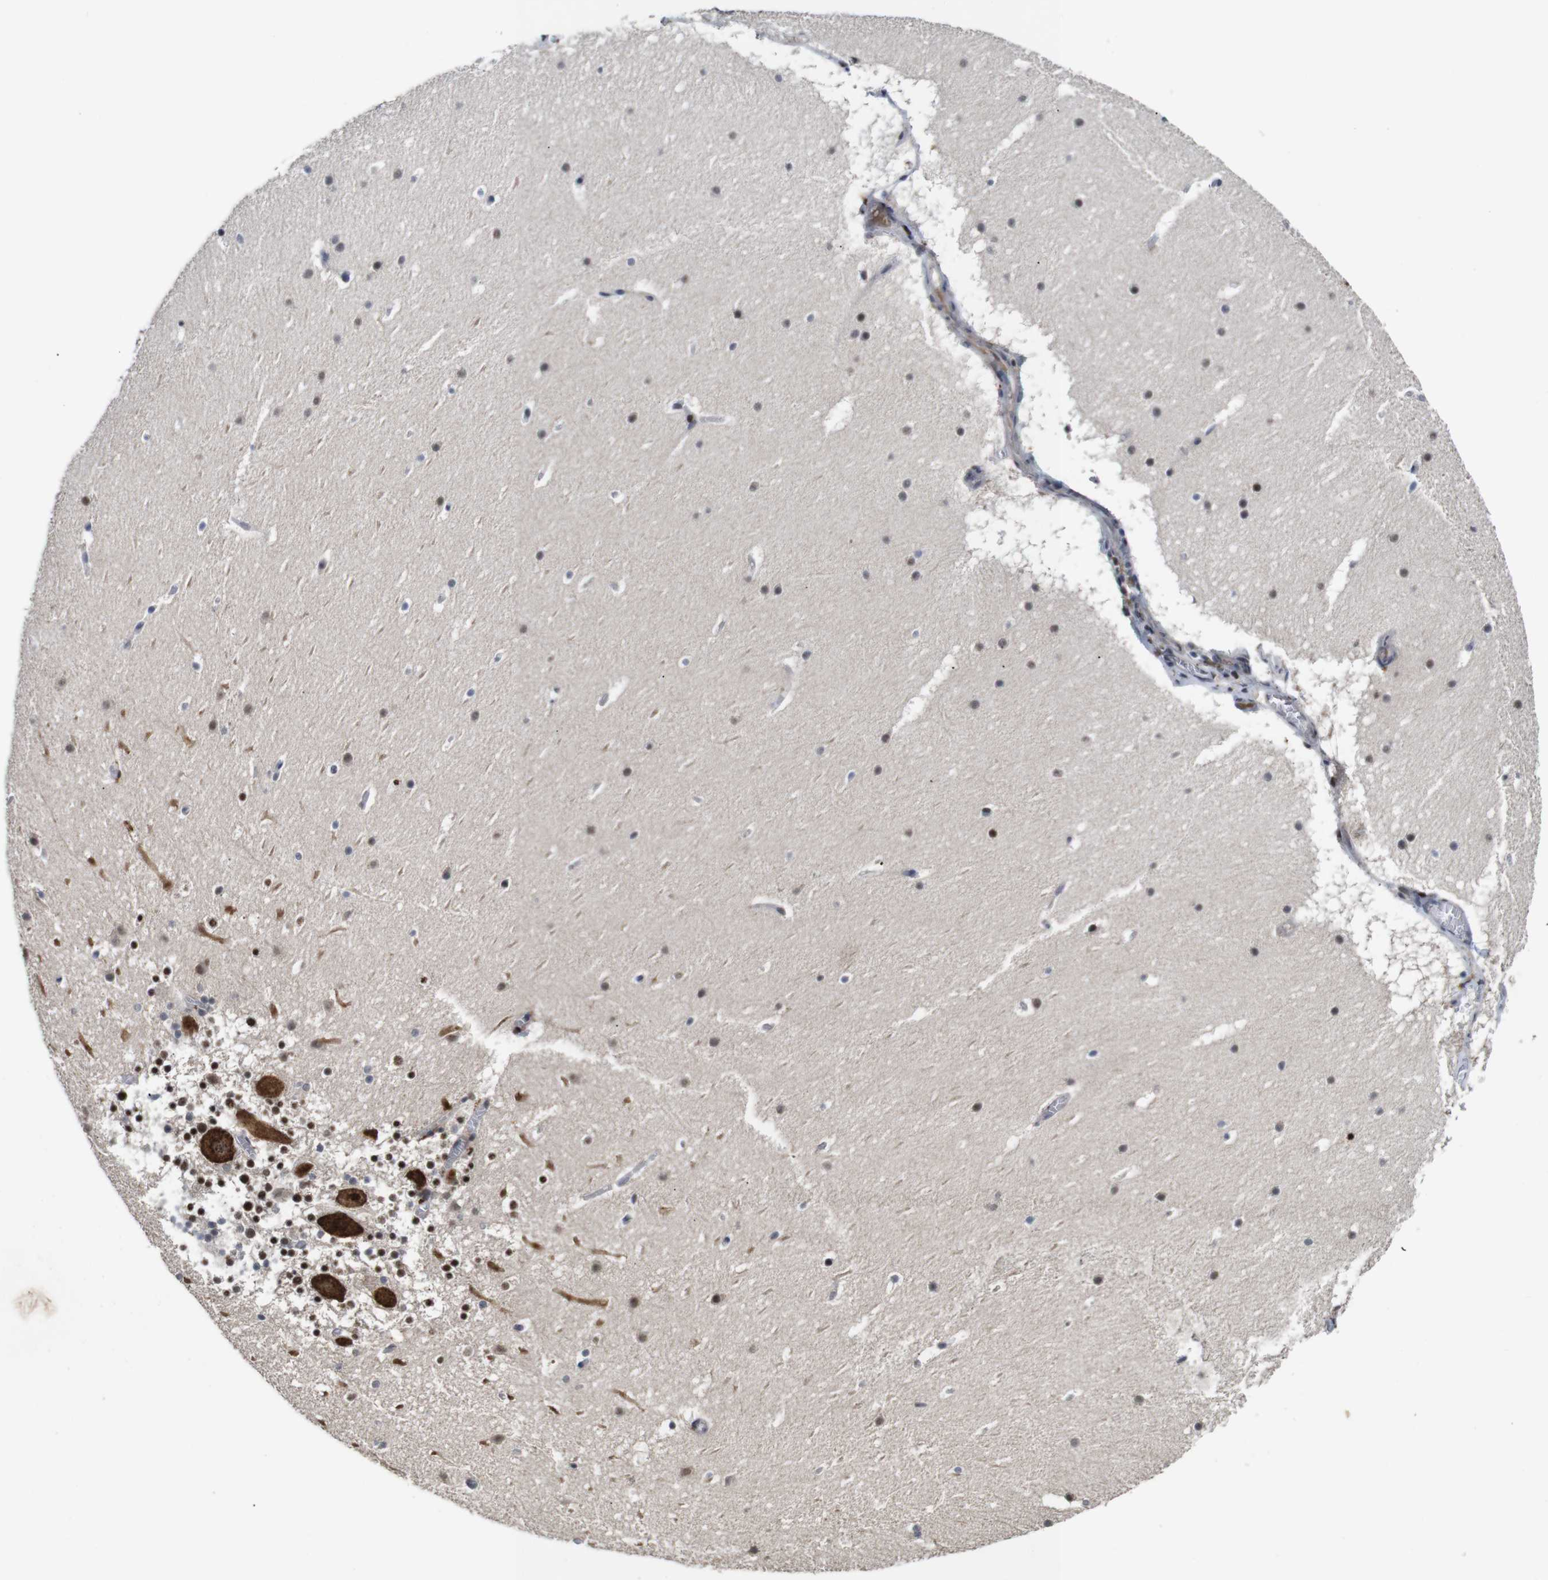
{"staining": {"intensity": "weak", "quantity": "25%-75%", "location": "cytoplasmic/membranous"}, "tissue": "cerebellum", "cell_type": "Cells in granular layer", "image_type": "normal", "snomed": [{"axis": "morphology", "description": "Normal tissue, NOS"}, {"axis": "topography", "description": "Cerebellum"}], "caption": "A brown stain labels weak cytoplasmic/membranous positivity of a protein in cells in granular layer of unremarkable human cerebellum. (Stains: DAB in brown, nuclei in blue, Microscopy: brightfield microscopy at high magnification).", "gene": "EIF4G1", "patient": {"sex": "male", "age": 45}}